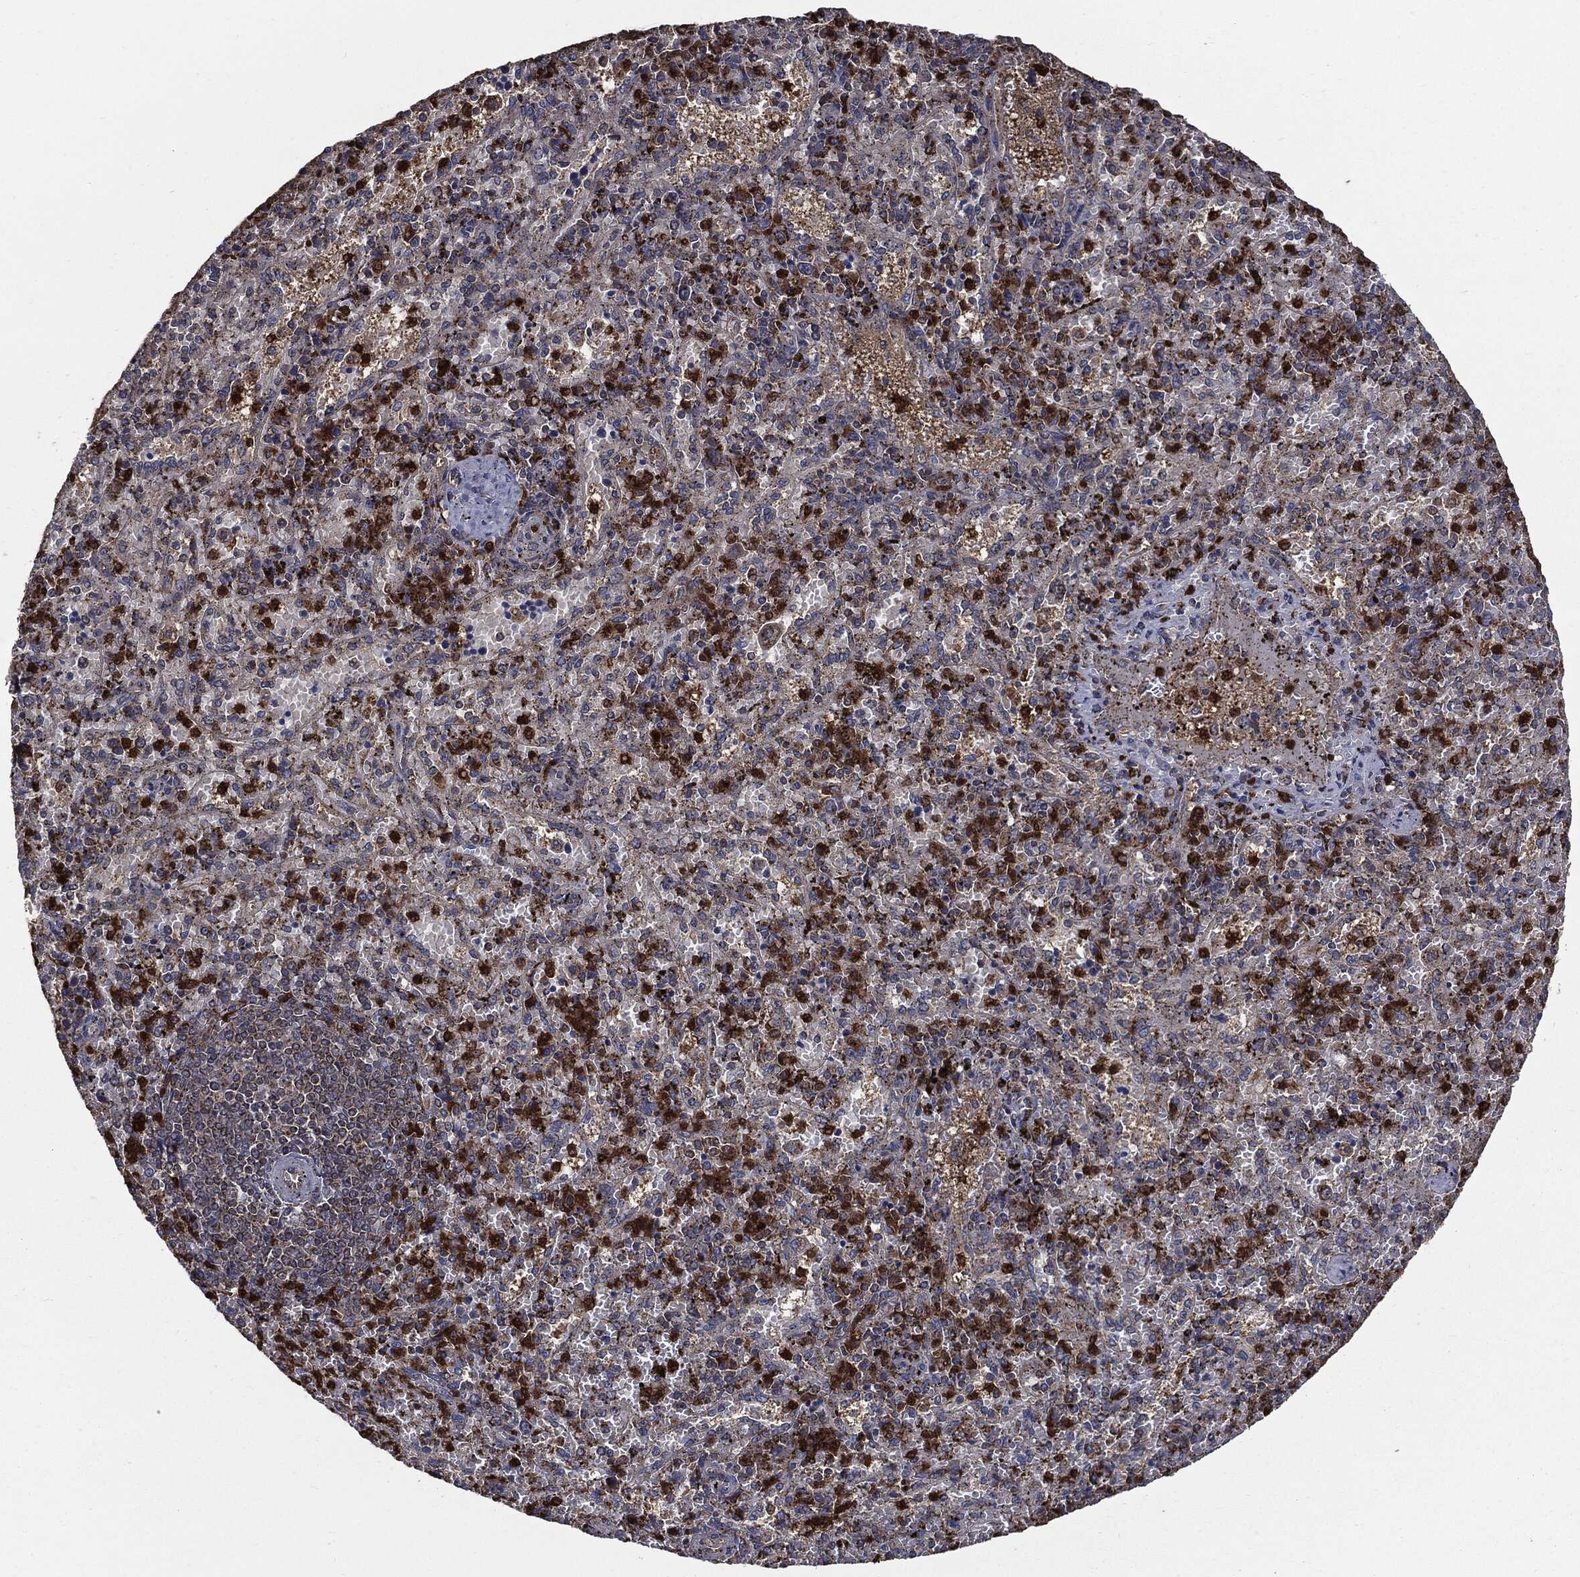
{"staining": {"intensity": "strong", "quantity": "<25%", "location": "cytoplasmic/membranous,nuclear"}, "tissue": "spleen", "cell_type": "Cells in red pulp", "image_type": "normal", "snomed": [{"axis": "morphology", "description": "Normal tissue, NOS"}, {"axis": "topography", "description": "Spleen"}], "caption": "Cells in red pulp show medium levels of strong cytoplasmic/membranous,nuclear positivity in about <25% of cells in benign spleen.", "gene": "PDCD6IP", "patient": {"sex": "female", "age": 50}}